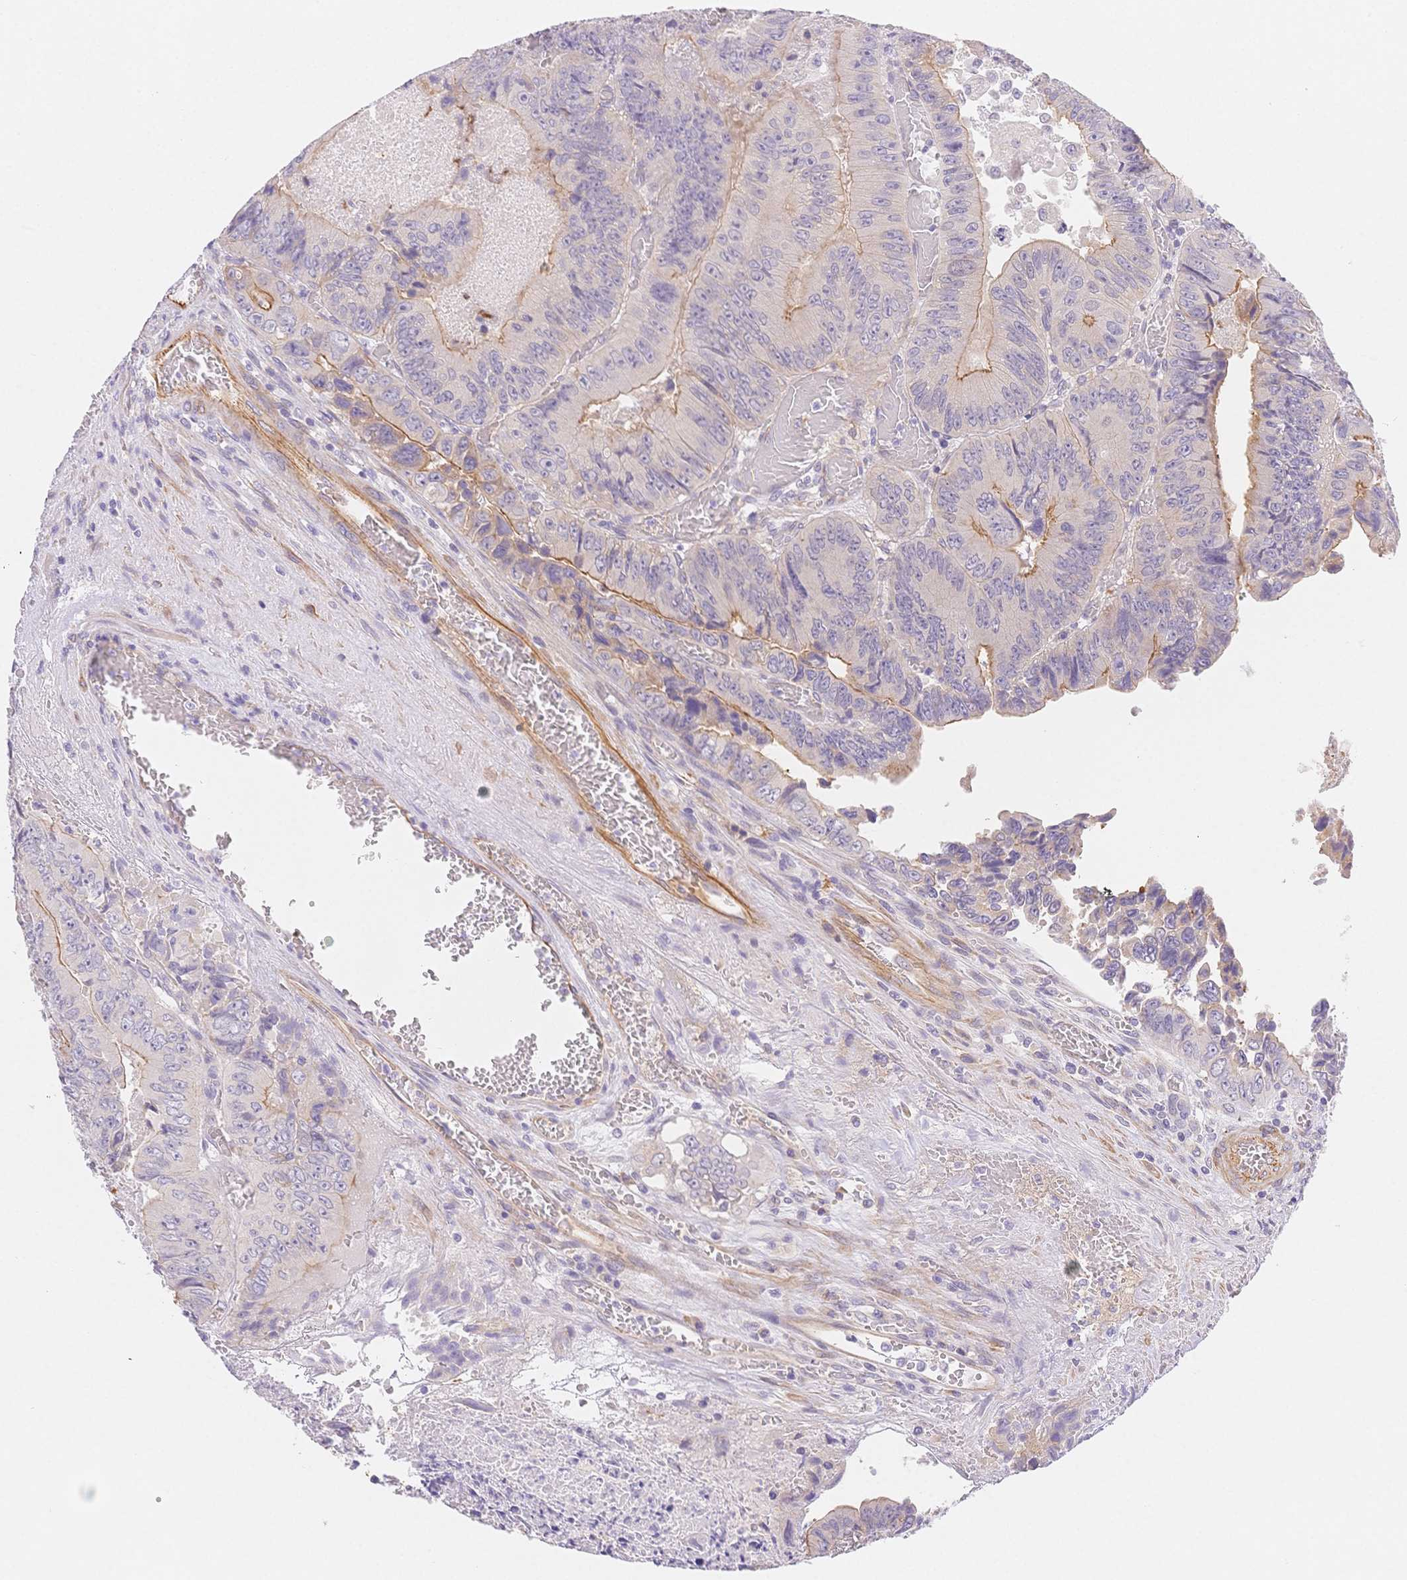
{"staining": {"intensity": "moderate", "quantity": "<25%", "location": "cytoplasmic/membranous"}, "tissue": "colorectal cancer", "cell_type": "Tumor cells", "image_type": "cancer", "snomed": [{"axis": "morphology", "description": "Adenocarcinoma, NOS"}, {"axis": "topography", "description": "Colon"}], "caption": "Immunohistochemical staining of colorectal cancer (adenocarcinoma) shows moderate cytoplasmic/membranous protein positivity in approximately <25% of tumor cells.", "gene": "CSN1S1", "patient": {"sex": "female", "age": 84}}